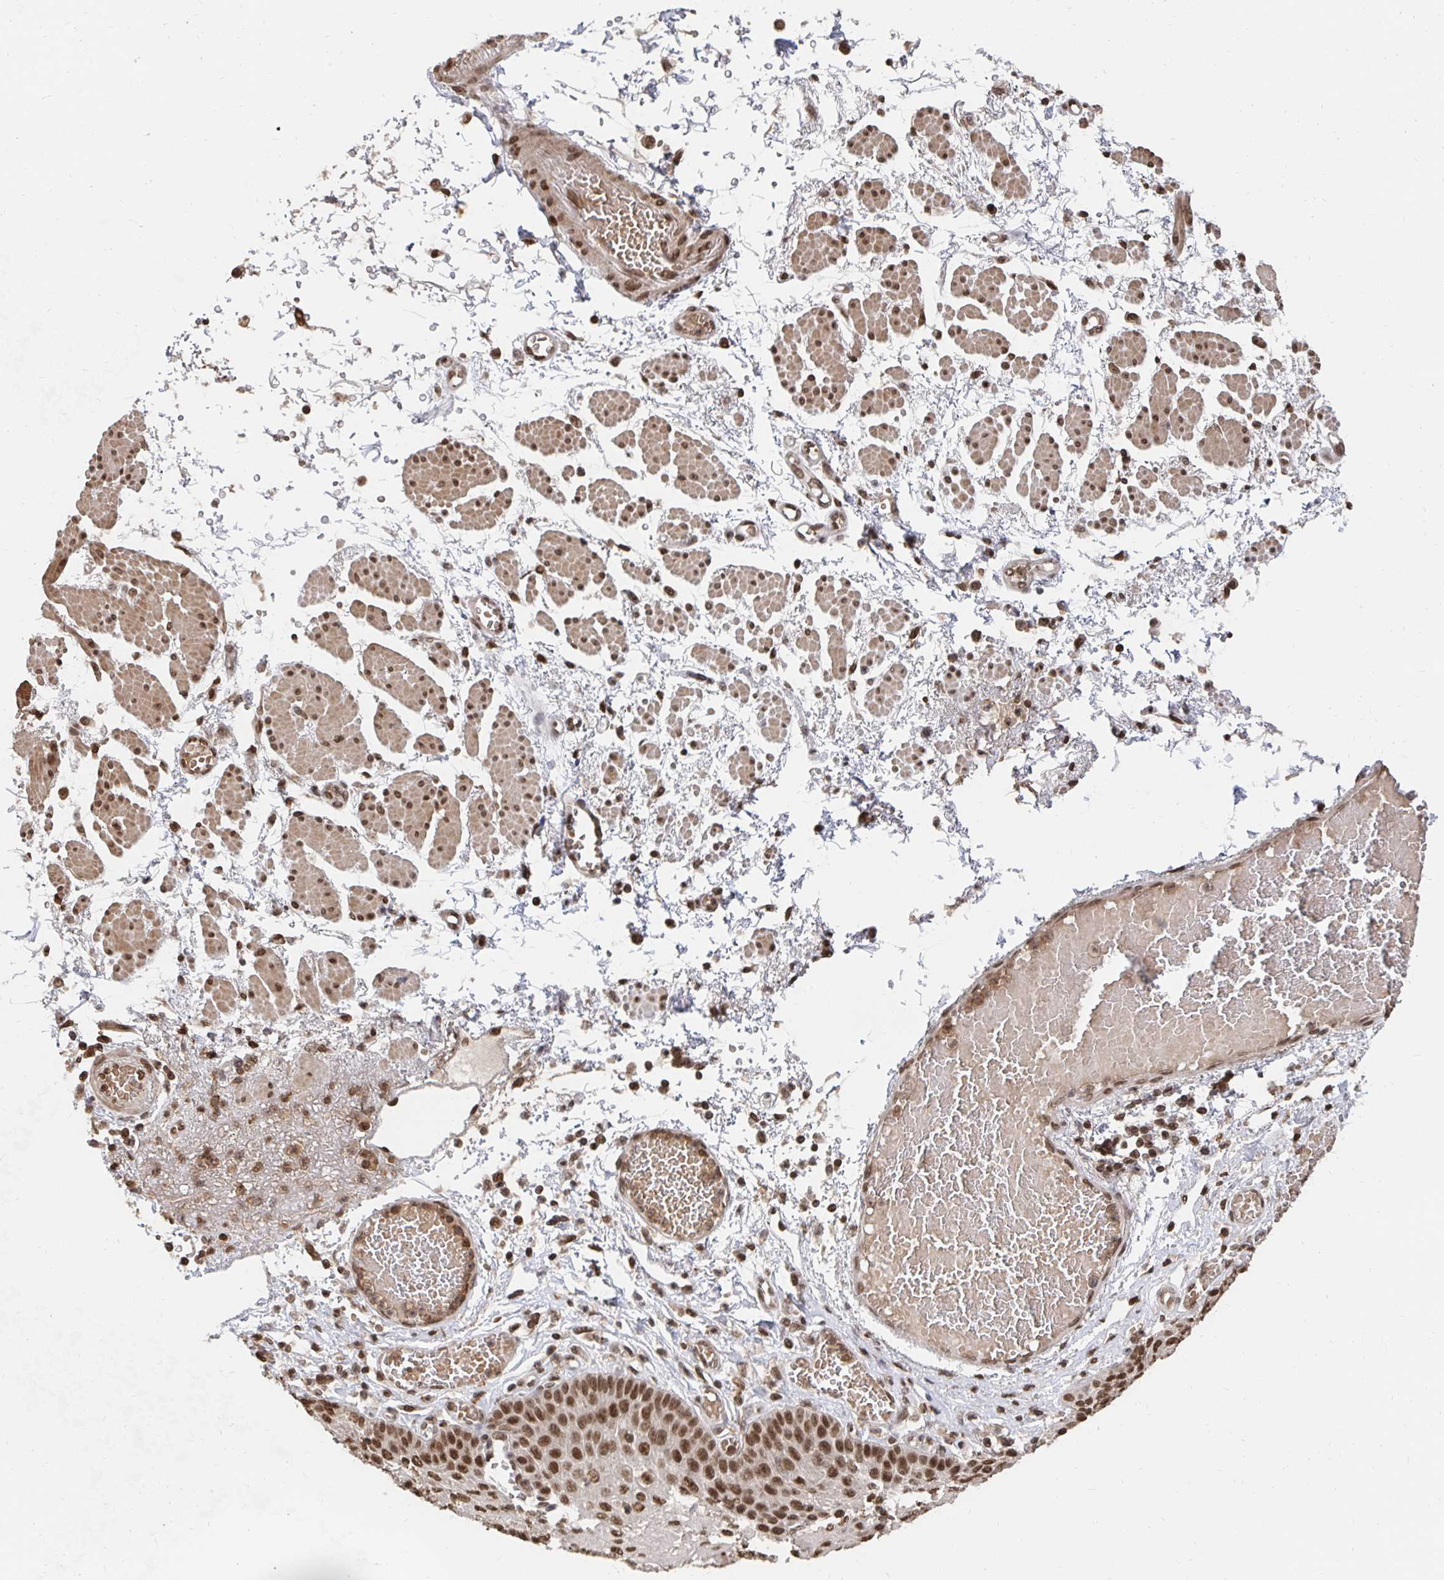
{"staining": {"intensity": "strong", "quantity": ">75%", "location": "nuclear"}, "tissue": "esophagus", "cell_type": "Squamous epithelial cells", "image_type": "normal", "snomed": [{"axis": "morphology", "description": "Normal tissue, NOS"}, {"axis": "morphology", "description": "Adenocarcinoma, NOS"}, {"axis": "topography", "description": "Esophagus"}], "caption": "This image reveals immunohistochemistry staining of normal human esophagus, with high strong nuclear positivity in approximately >75% of squamous epithelial cells.", "gene": "GTF3C6", "patient": {"sex": "male", "age": 81}}